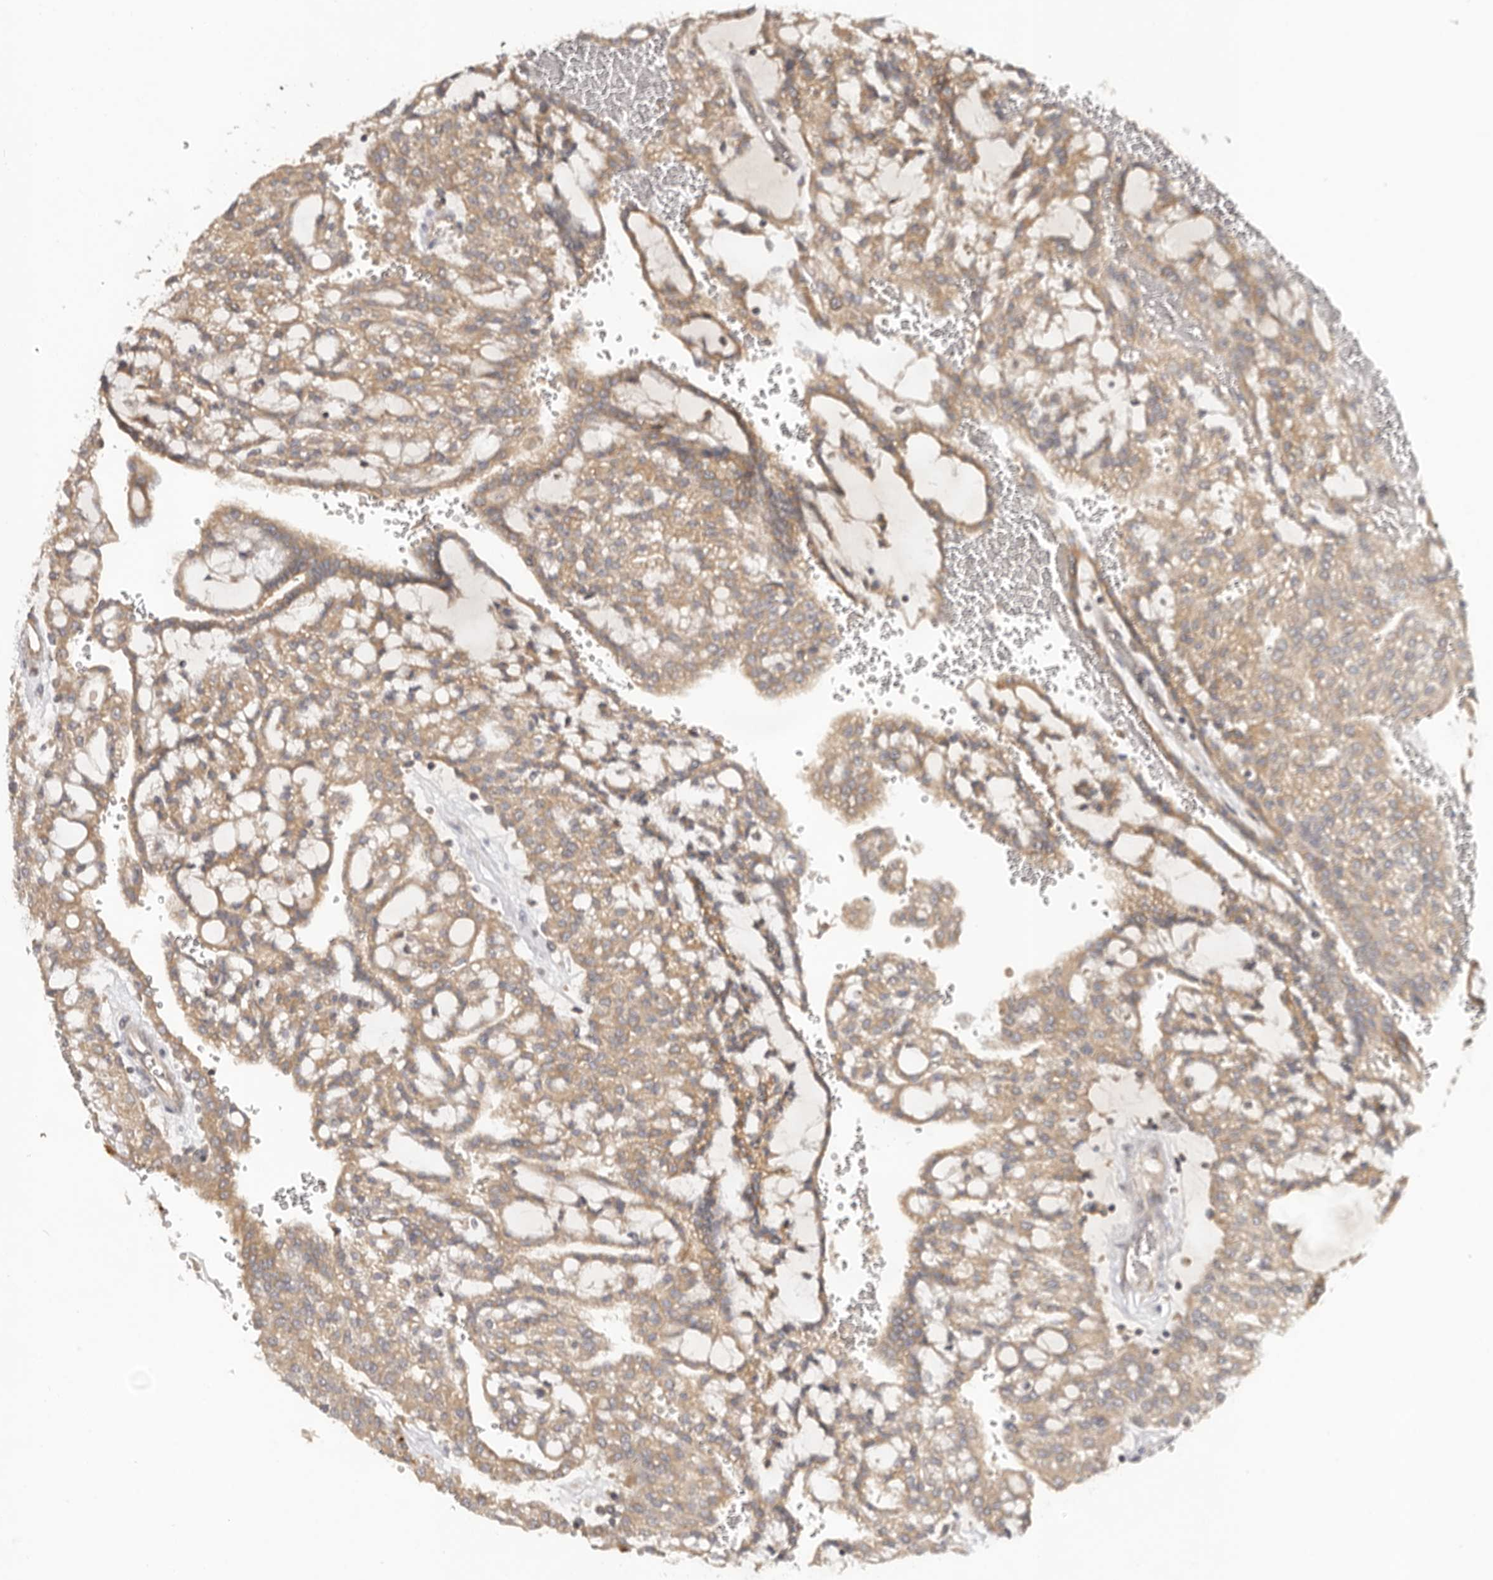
{"staining": {"intensity": "moderate", "quantity": ">75%", "location": "cytoplasmic/membranous"}, "tissue": "renal cancer", "cell_type": "Tumor cells", "image_type": "cancer", "snomed": [{"axis": "morphology", "description": "Adenocarcinoma, NOS"}, {"axis": "topography", "description": "Kidney"}], "caption": "Renal adenocarcinoma was stained to show a protein in brown. There is medium levels of moderate cytoplasmic/membranous staining in about >75% of tumor cells. The staining was performed using DAB, with brown indicating positive protein expression. Nuclei are stained blue with hematoxylin.", "gene": "PPP1R42", "patient": {"sex": "male", "age": 63}}